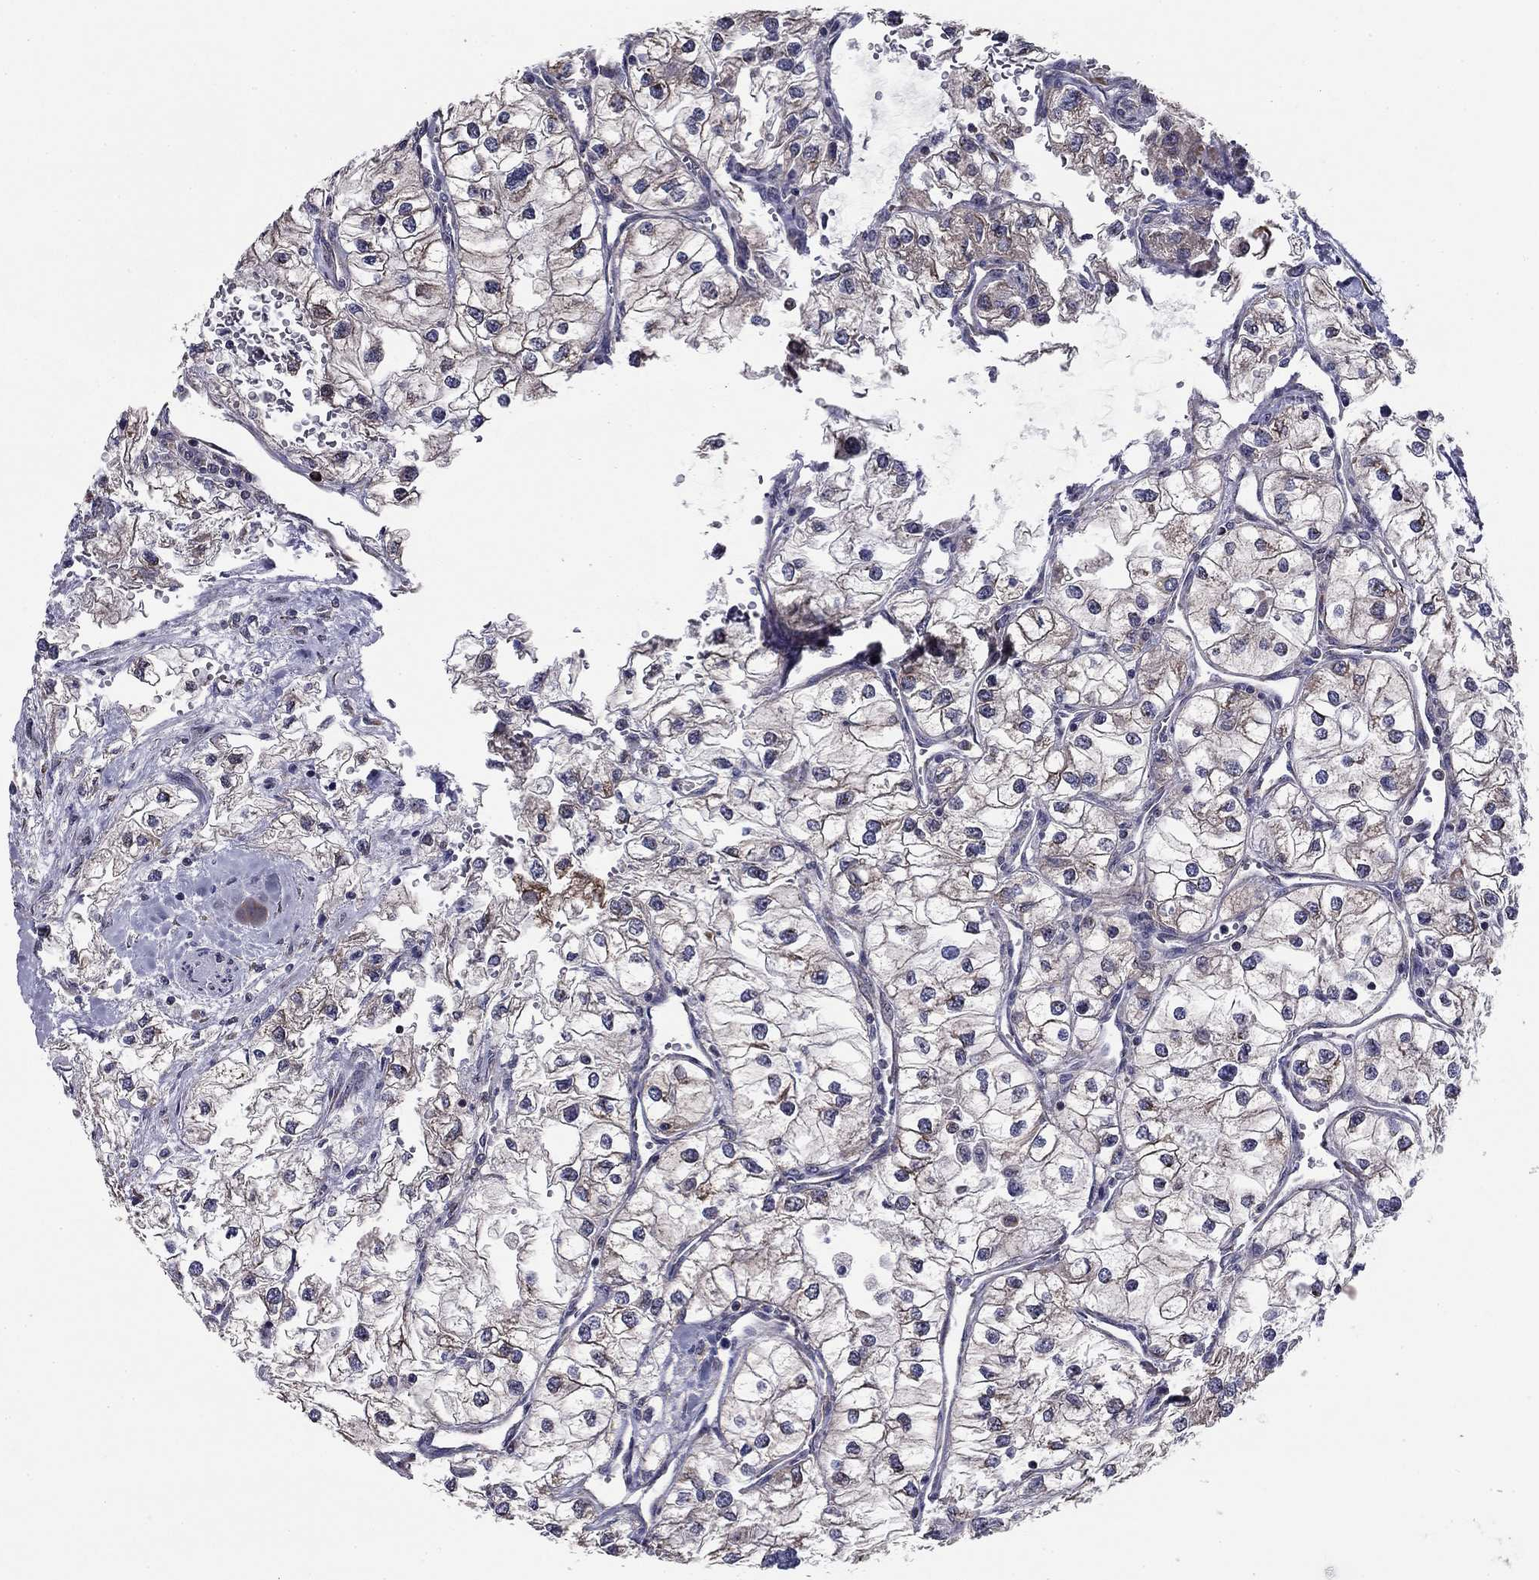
{"staining": {"intensity": "moderate", "quantity": "25%-75%", "location": "cytoplasmic/membranous"}, "tissue": "renal cancer", "cell_type": "Tumor cells", "image_type": "cancer", "snomed": [{"axis": "morphology", "description": "Adenocarcinoma, NOS"}, {"axis": "topography", "description": "Kidney"}], "caption": "There is medium levels of moderate cytoplasmic/membranous positivity in tumor cells of renal cancer (adenocarcinoma), as demonstrated by immunohistochemical staining (brown color).", "gene": "NKIRAS1", "patient": {"sex": "male", "age": 59}}